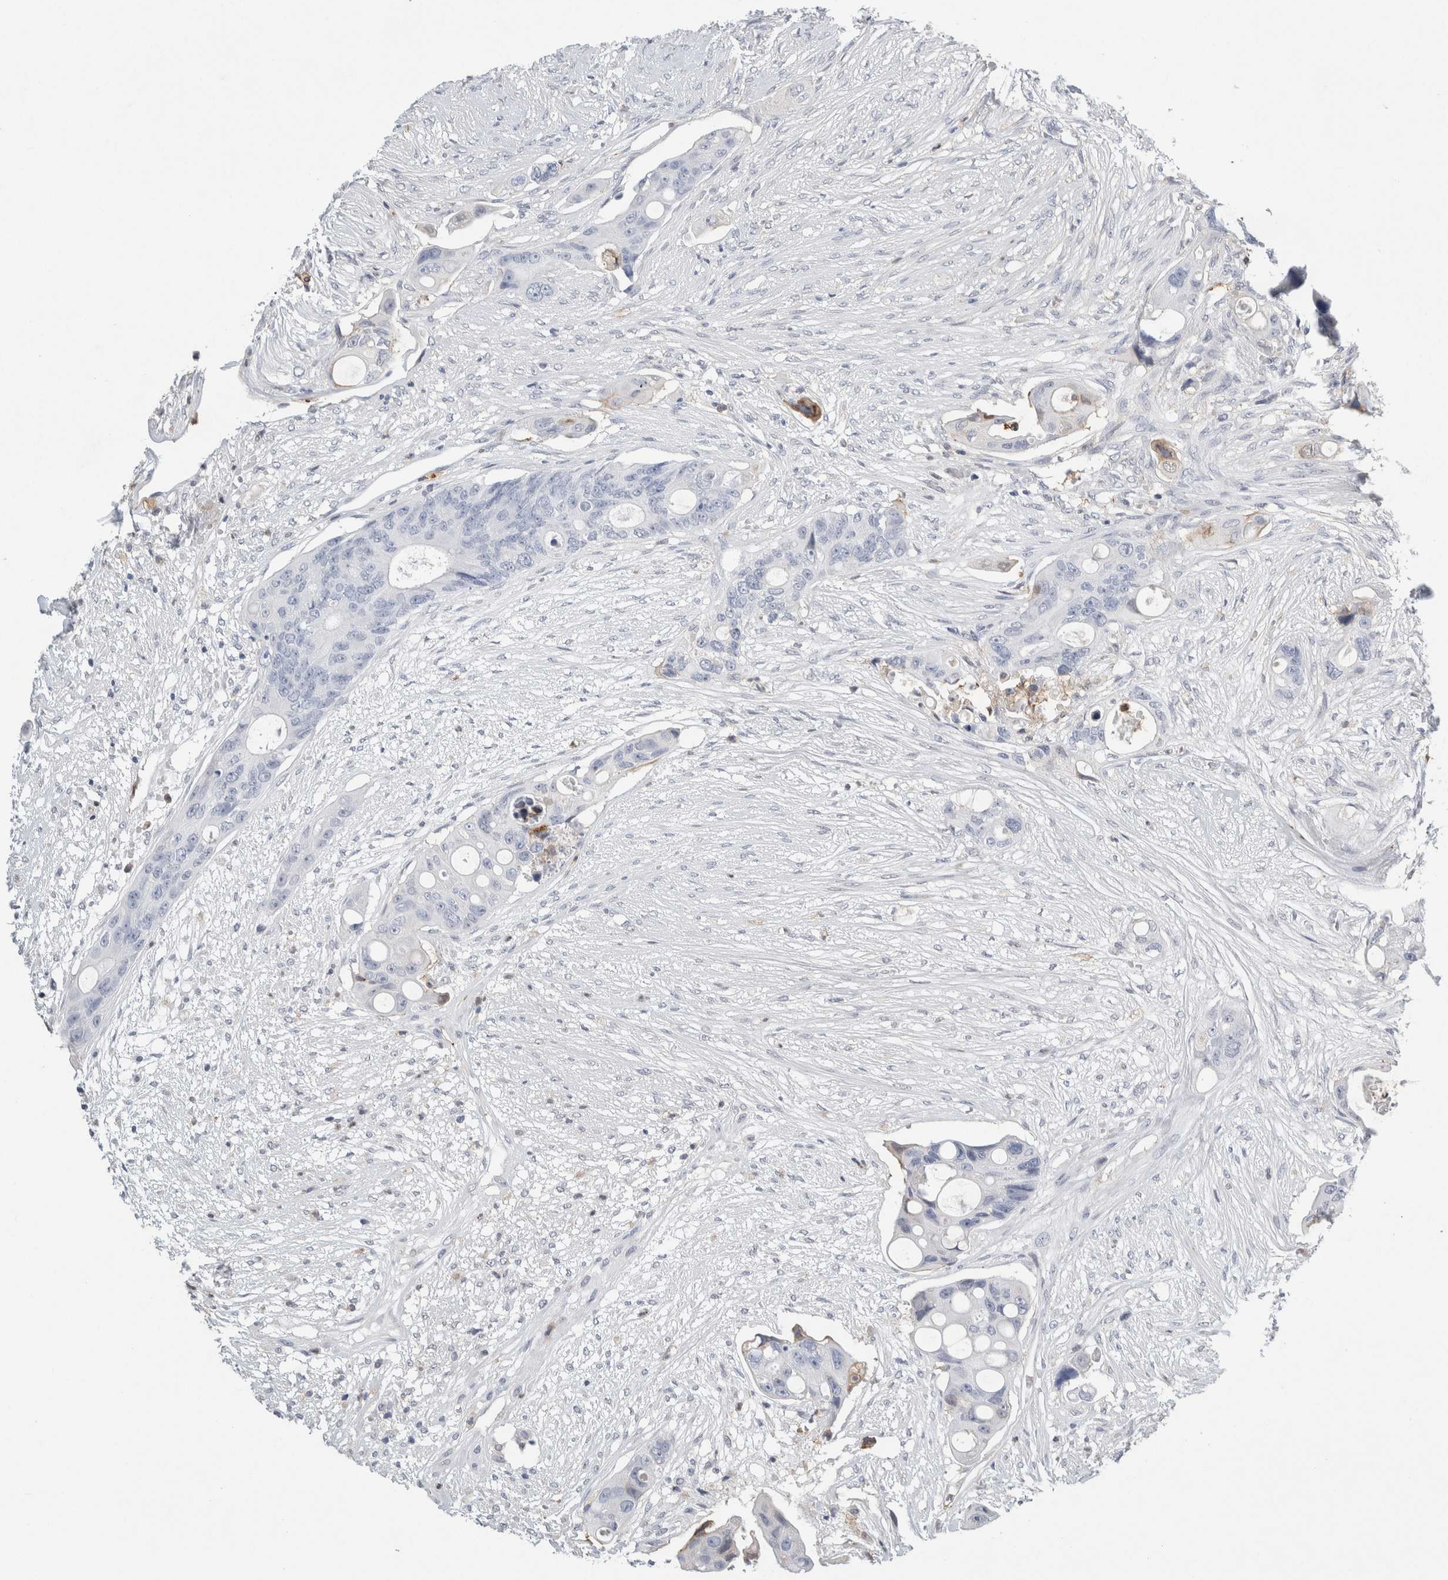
{"staining": {"intensity": "negative", "quantity": "none", "location": "none"}, "tissue": "colorectal cancer", "cell_type": "Tumor cells", "image_type": "cancer", "snomed": [{"axis": "morphology", "description": "Adenocarcinoma, NOS"}, {"axis": "topography", "description": "Colon"}], "caption": "This is an immunohistochemistry photomicrograph of colorectal cancer (adenocarcinoma). There is no staining in tumor cells.", "gene": "P2RY2", "patient": {"sex": "female", "age": 57}}